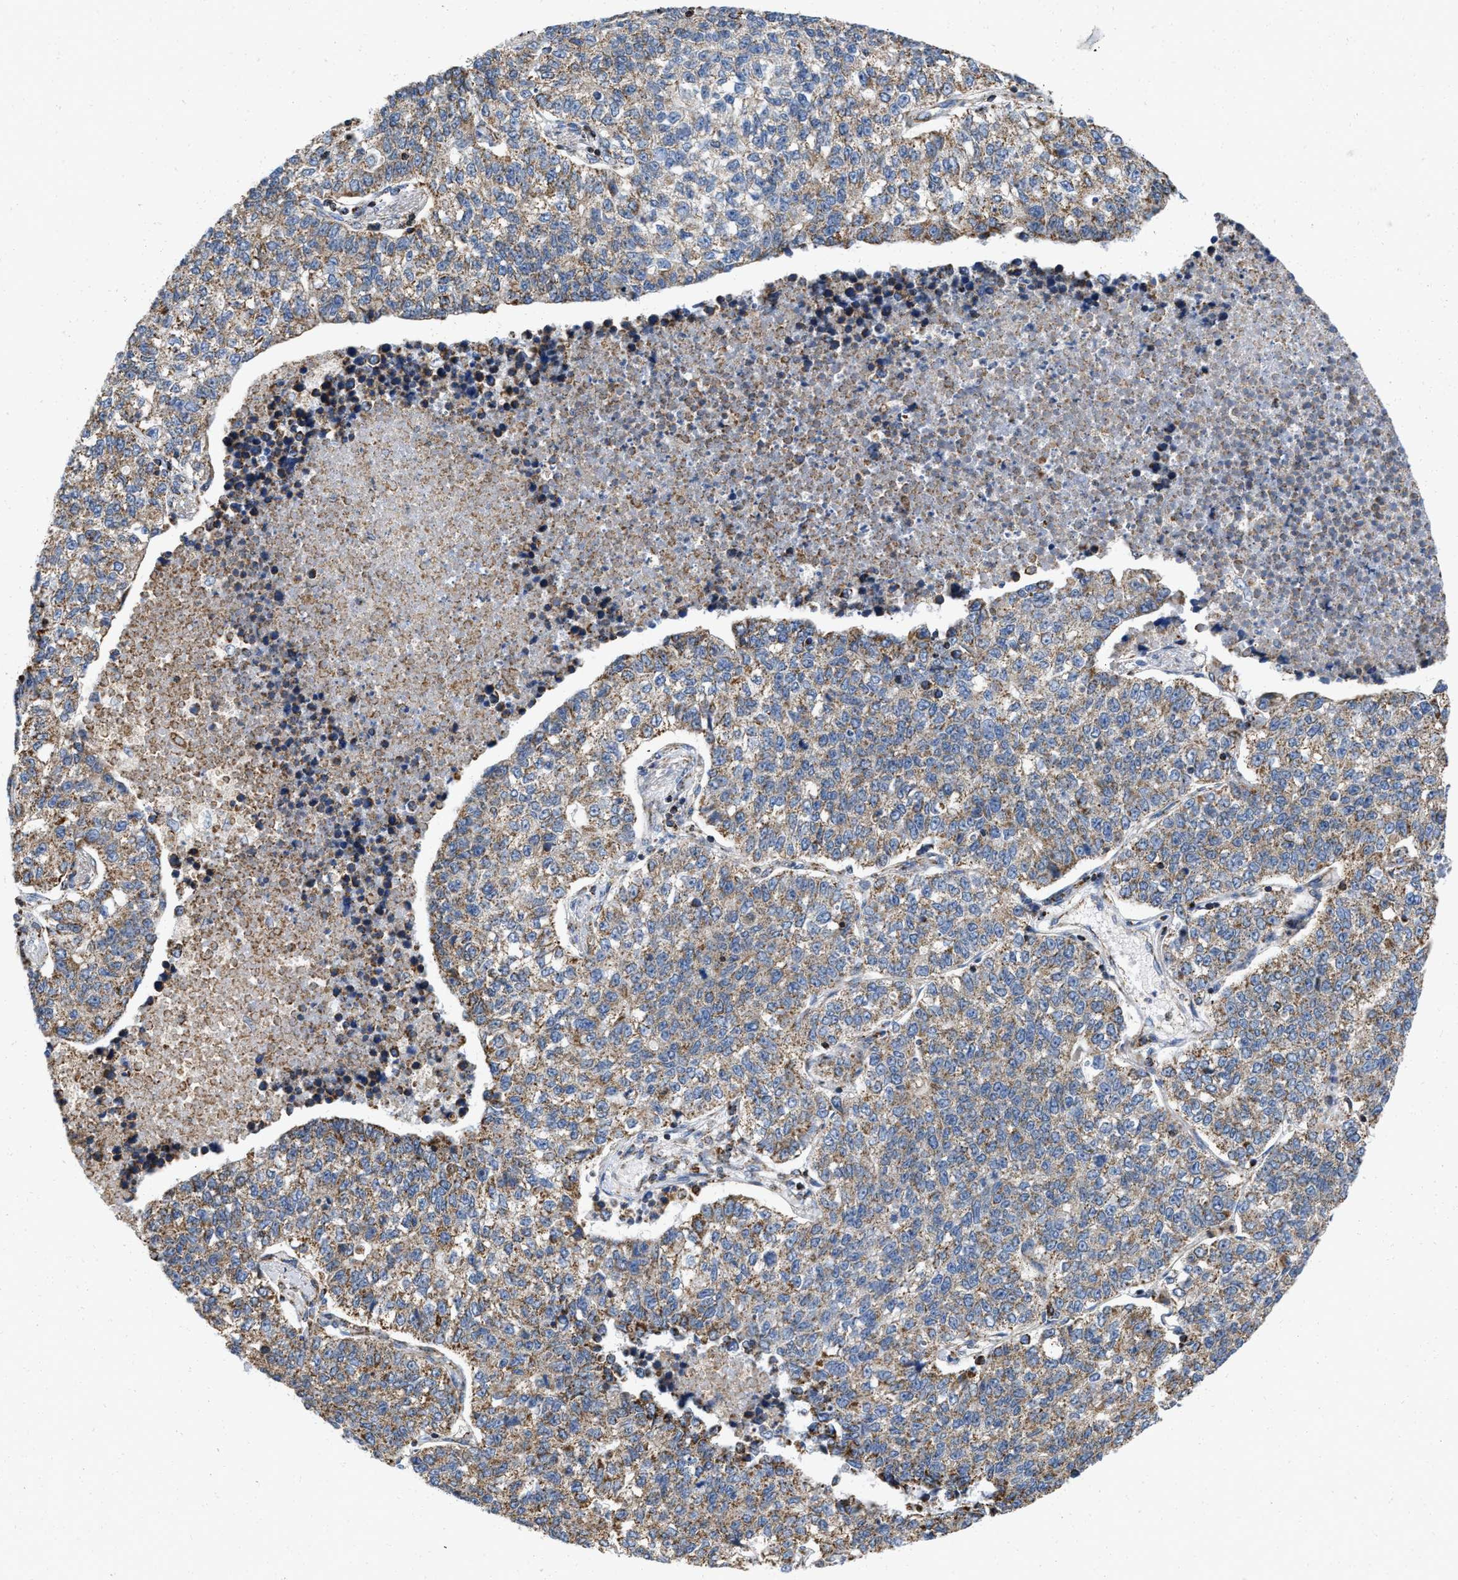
{"staining": {"intensity": "moderate", "quantity": ">75%", "location": "cytoplasmic/membranous"}, "tissue": "lung cancer", "cell_type": "Tumor cells", "image_type": "cancer", "snomed": [{"axis": "morphology", "description": "Adenocarcinoma, NOS"}, {"axis": "topography", "description": "Lung"}], "caption": "Moderate cytoplasmic/membranous staining is present in about >75% of tumor cells in lung cancer (adenocarcinoma).", "gene": "GRB10", "patient": {"sex": "male", "age": 49}}